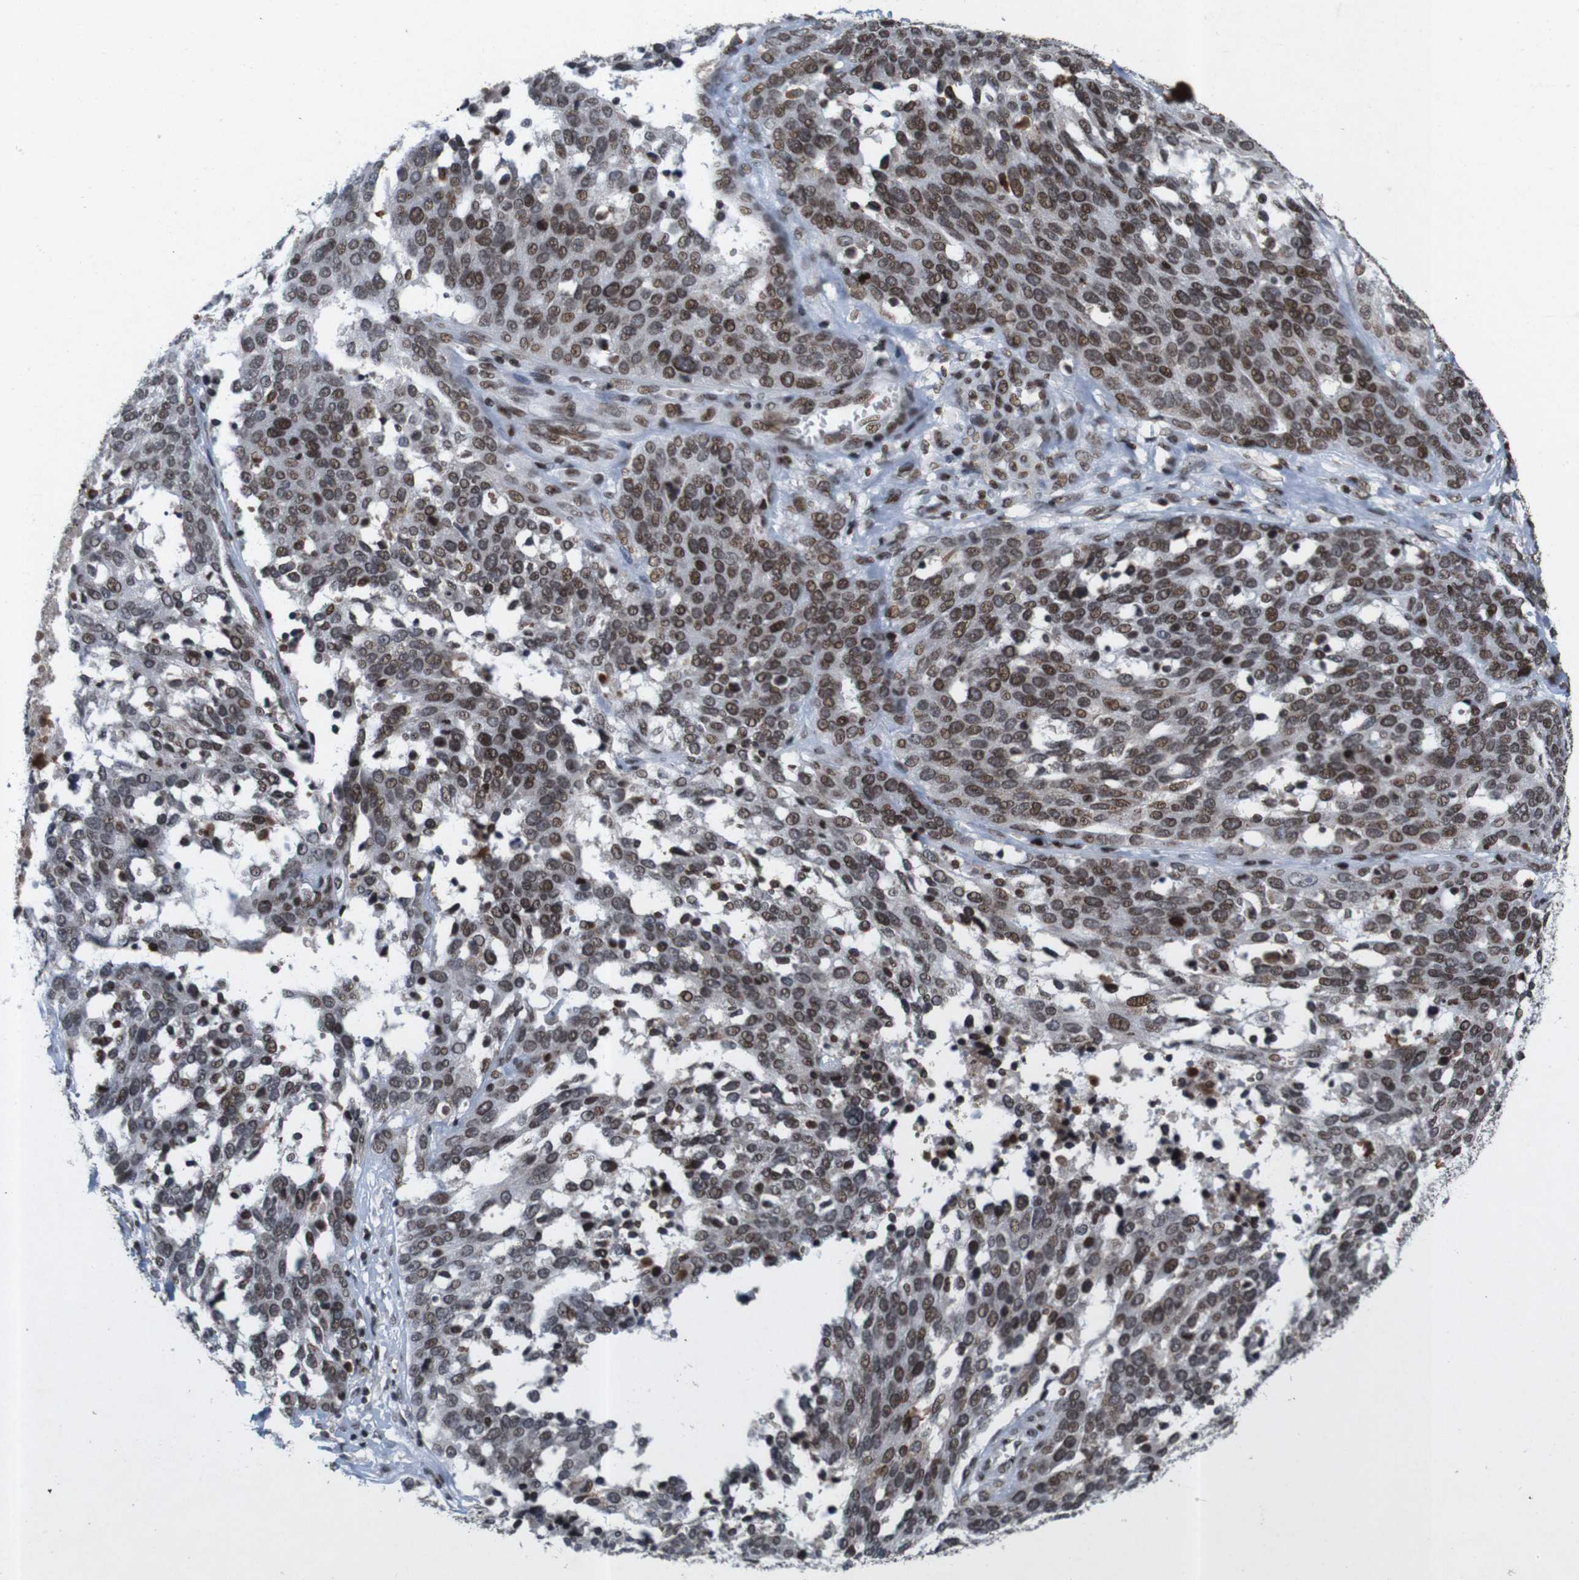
{"staining": {"intensity": "moderate", "quantity": ">75%", "location": "nuclear"}, "tissue": "ovarian cancer", "cell_type": "Tumor cells", "image_type": "cancer", "snomed": [{"axis": "morphology", "description": "Cystadenocarcinoma, serous, NOS"}, {"axis": "topography", "description": "Ovary"}], "caption": "IHC (DAB) staining of human ovarian cancer exhibits moderate nuclear protein expression in about >75% of tumor cells. The protein of interest is stained brown, and the nuclei are stained in blue (DAB (3,3'-diaminobenzidine) IHC with brightfield microscopy, high magnification).", "gene": "MAGEH1", "patient": {"sex": "female", "age": 44}}